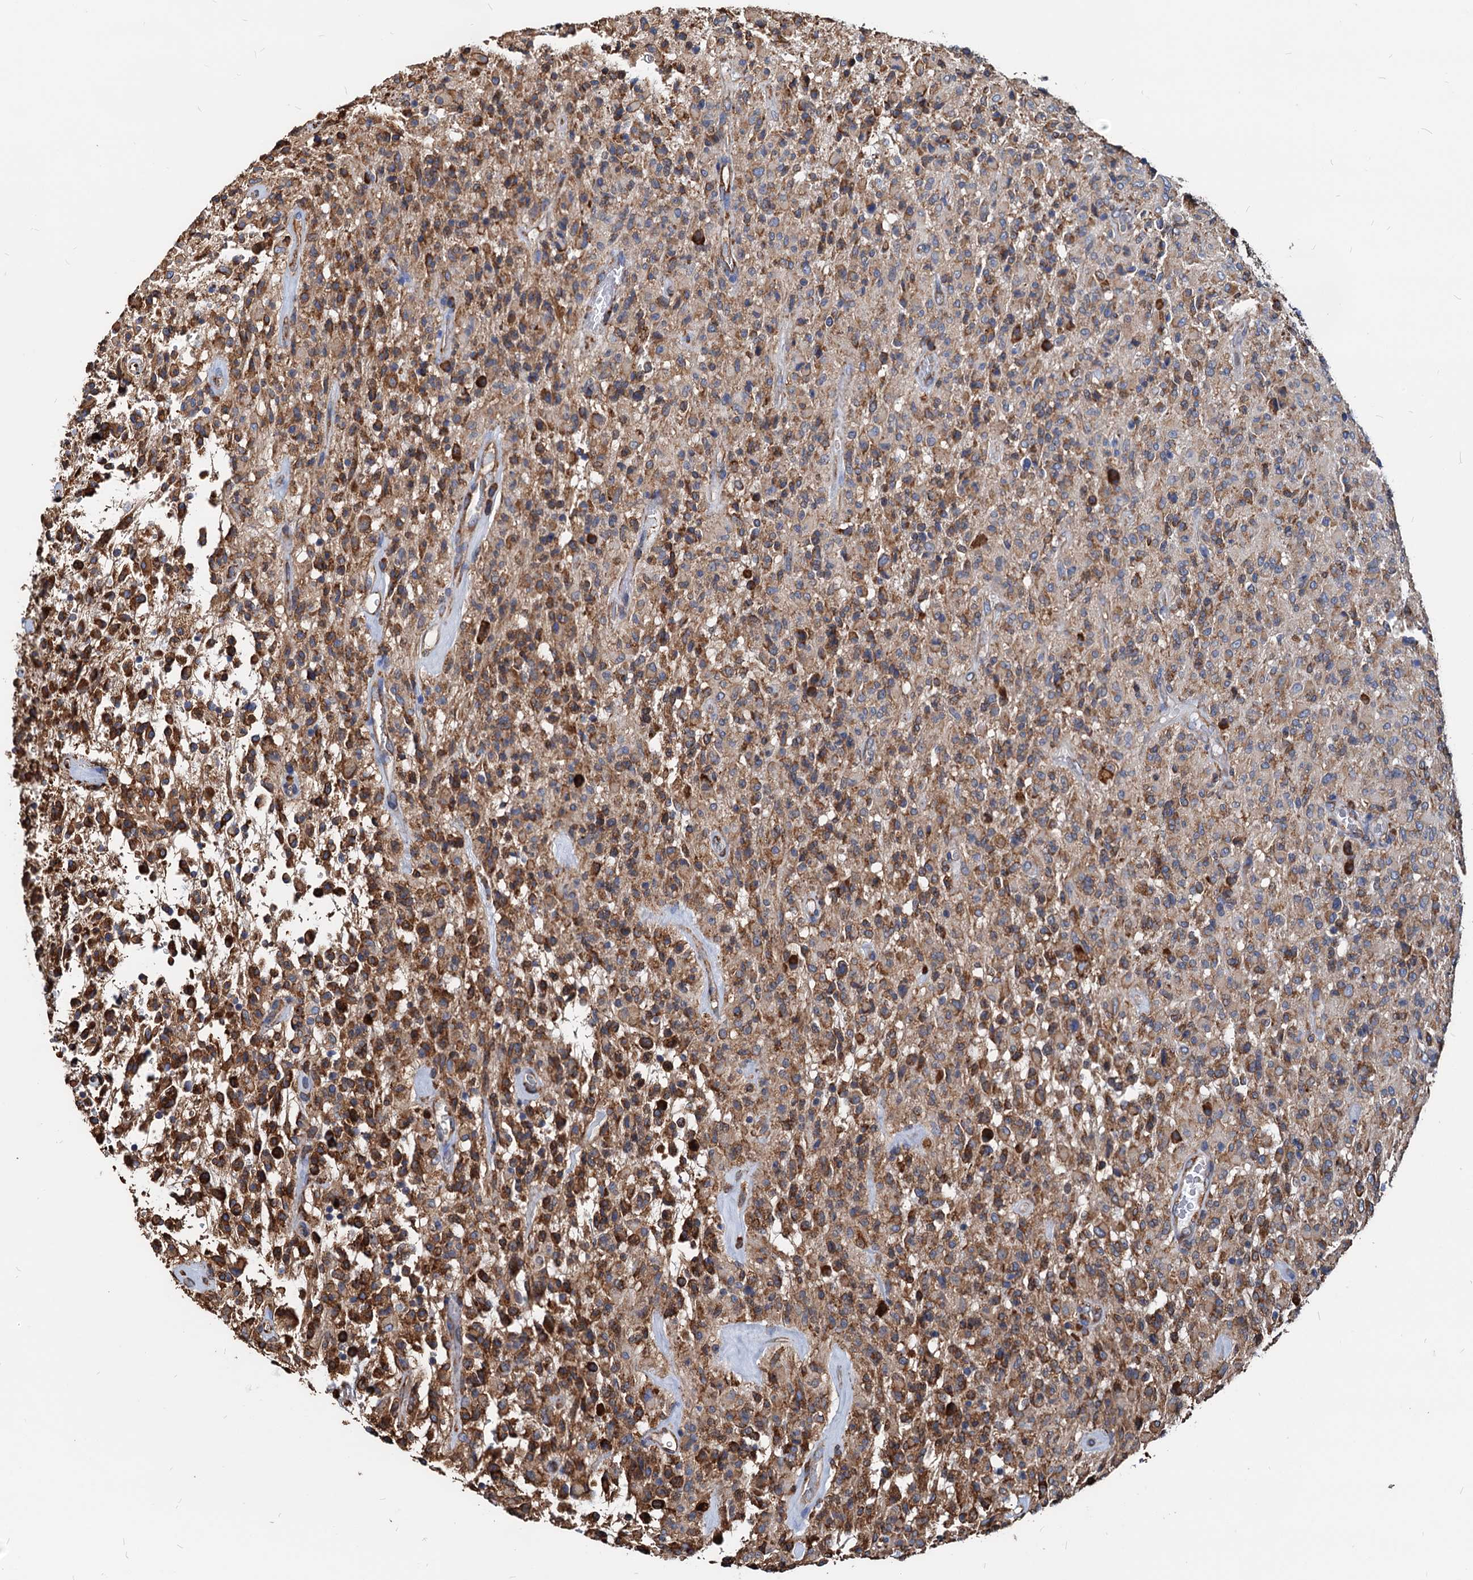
{"staining": {"intensity": "moderate", "quantity": ">75%", "location": "cytoplasmic/membranous"}, "tissue": "glioma", "cell_type": "Tumor cells", "image_type": "cancer", "snomed": [{"axis": "morphology", "description": "Glioma, malignant, High grade"}, {"axis": "topography", "description": "Brain"}], "caption": "Immunohistochemical staining of human glioma reveals medium levels of moderate cytoplasmic/membranous staining in approximately >75% of tumor cells.", "gene": "HSPA5", "patient": {"sex": "female", "age": 57}}